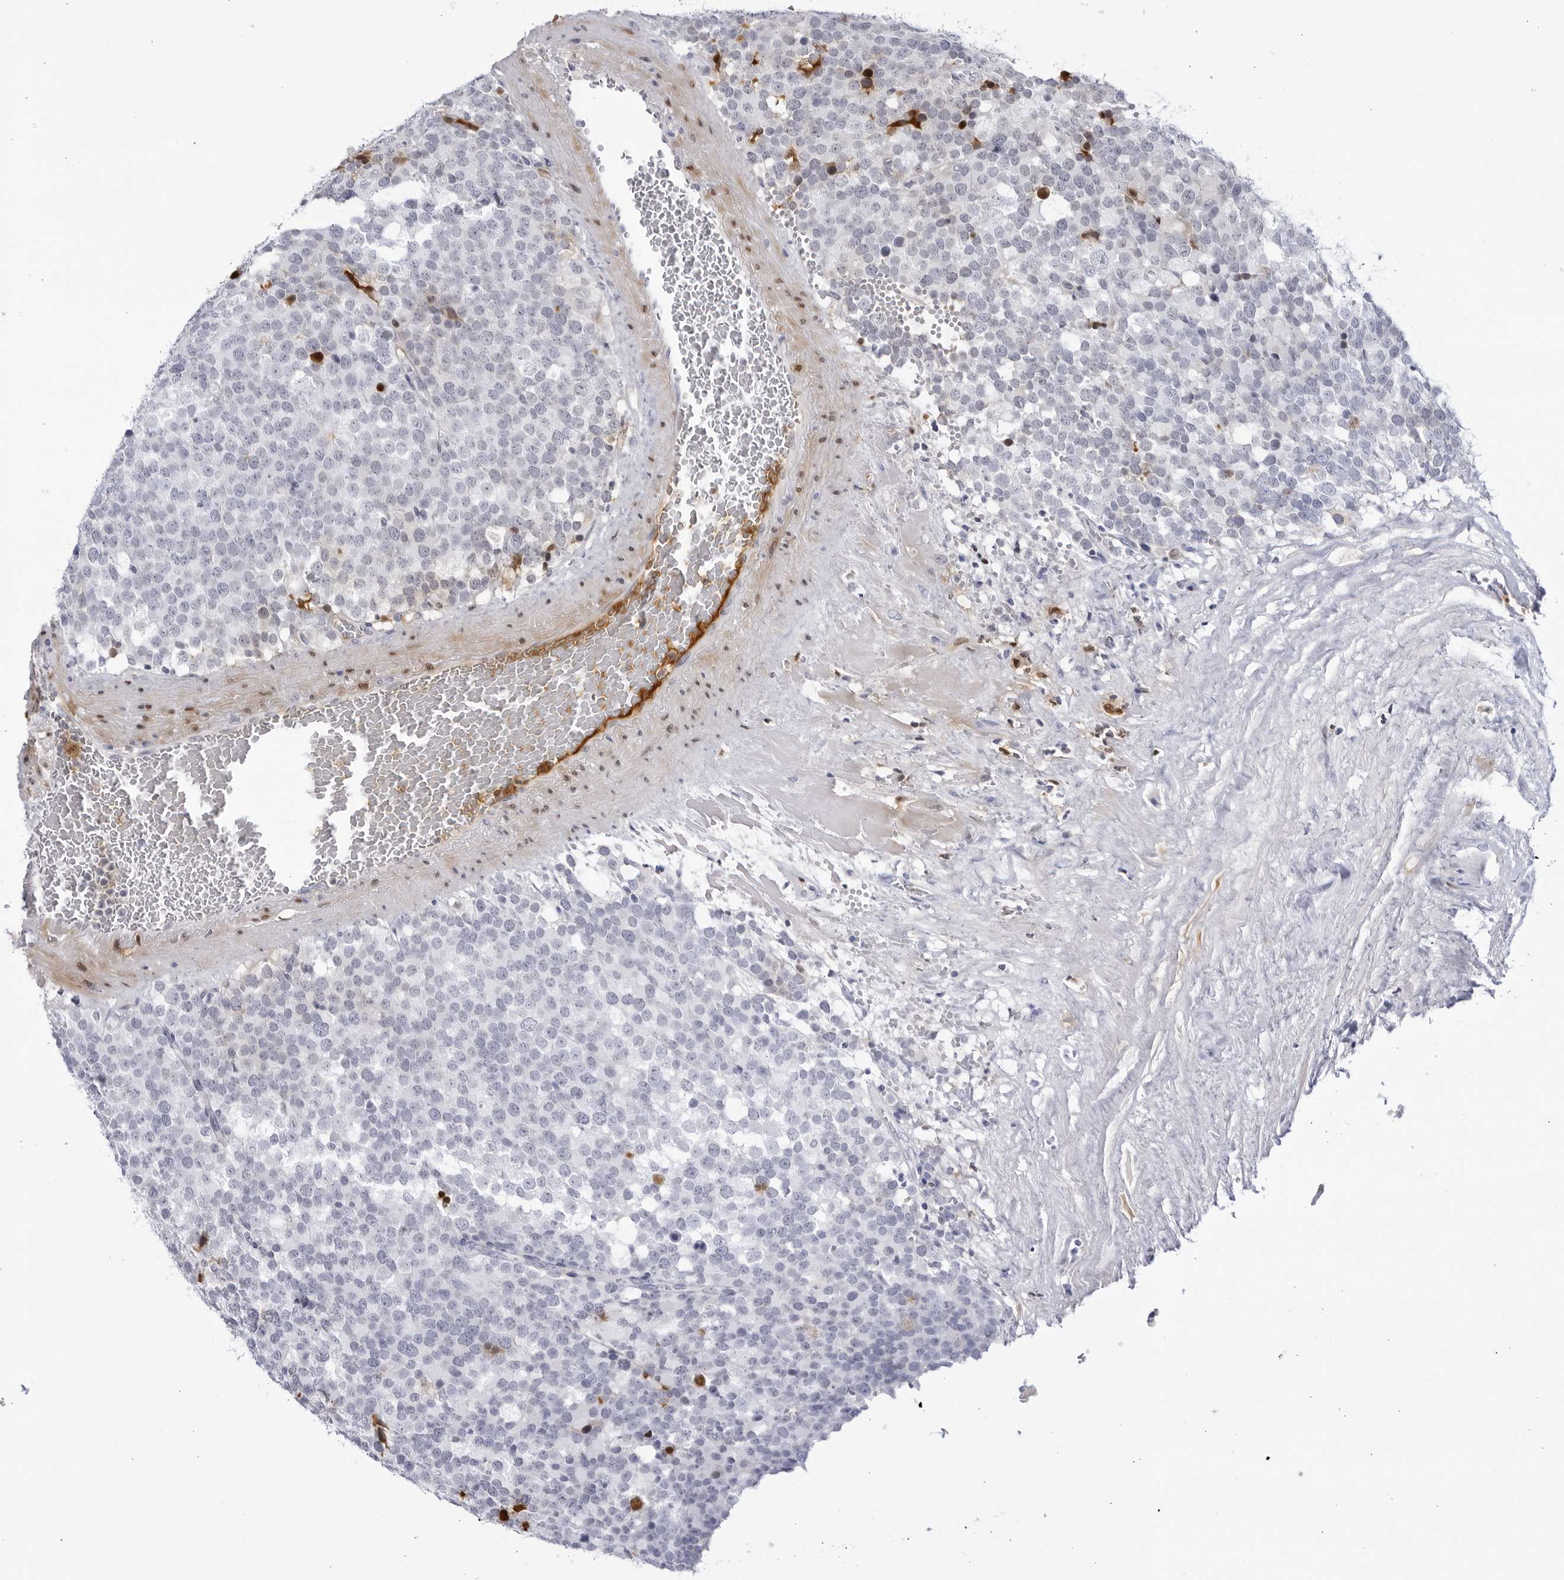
{"staining": {"intensity": "negative", "quantity": "none", "location": "none"}, "tissue": "testis cancer", "cell_type": "Tumor cells", "image_type": "cancer", "snomed": [{"axis": "morphology", "description": "Seminoma, NOS"}, {"axis": "topography", "description": "Testis"}], "caption": "There is no significant staining in tumor cells of testis seminoma. (DAB immunohistochemistry (IHC) visualized using brightfield microscopy, high magnification).", "gene": "CNBD1", "patient": {"sex": "male", "age": 71}}